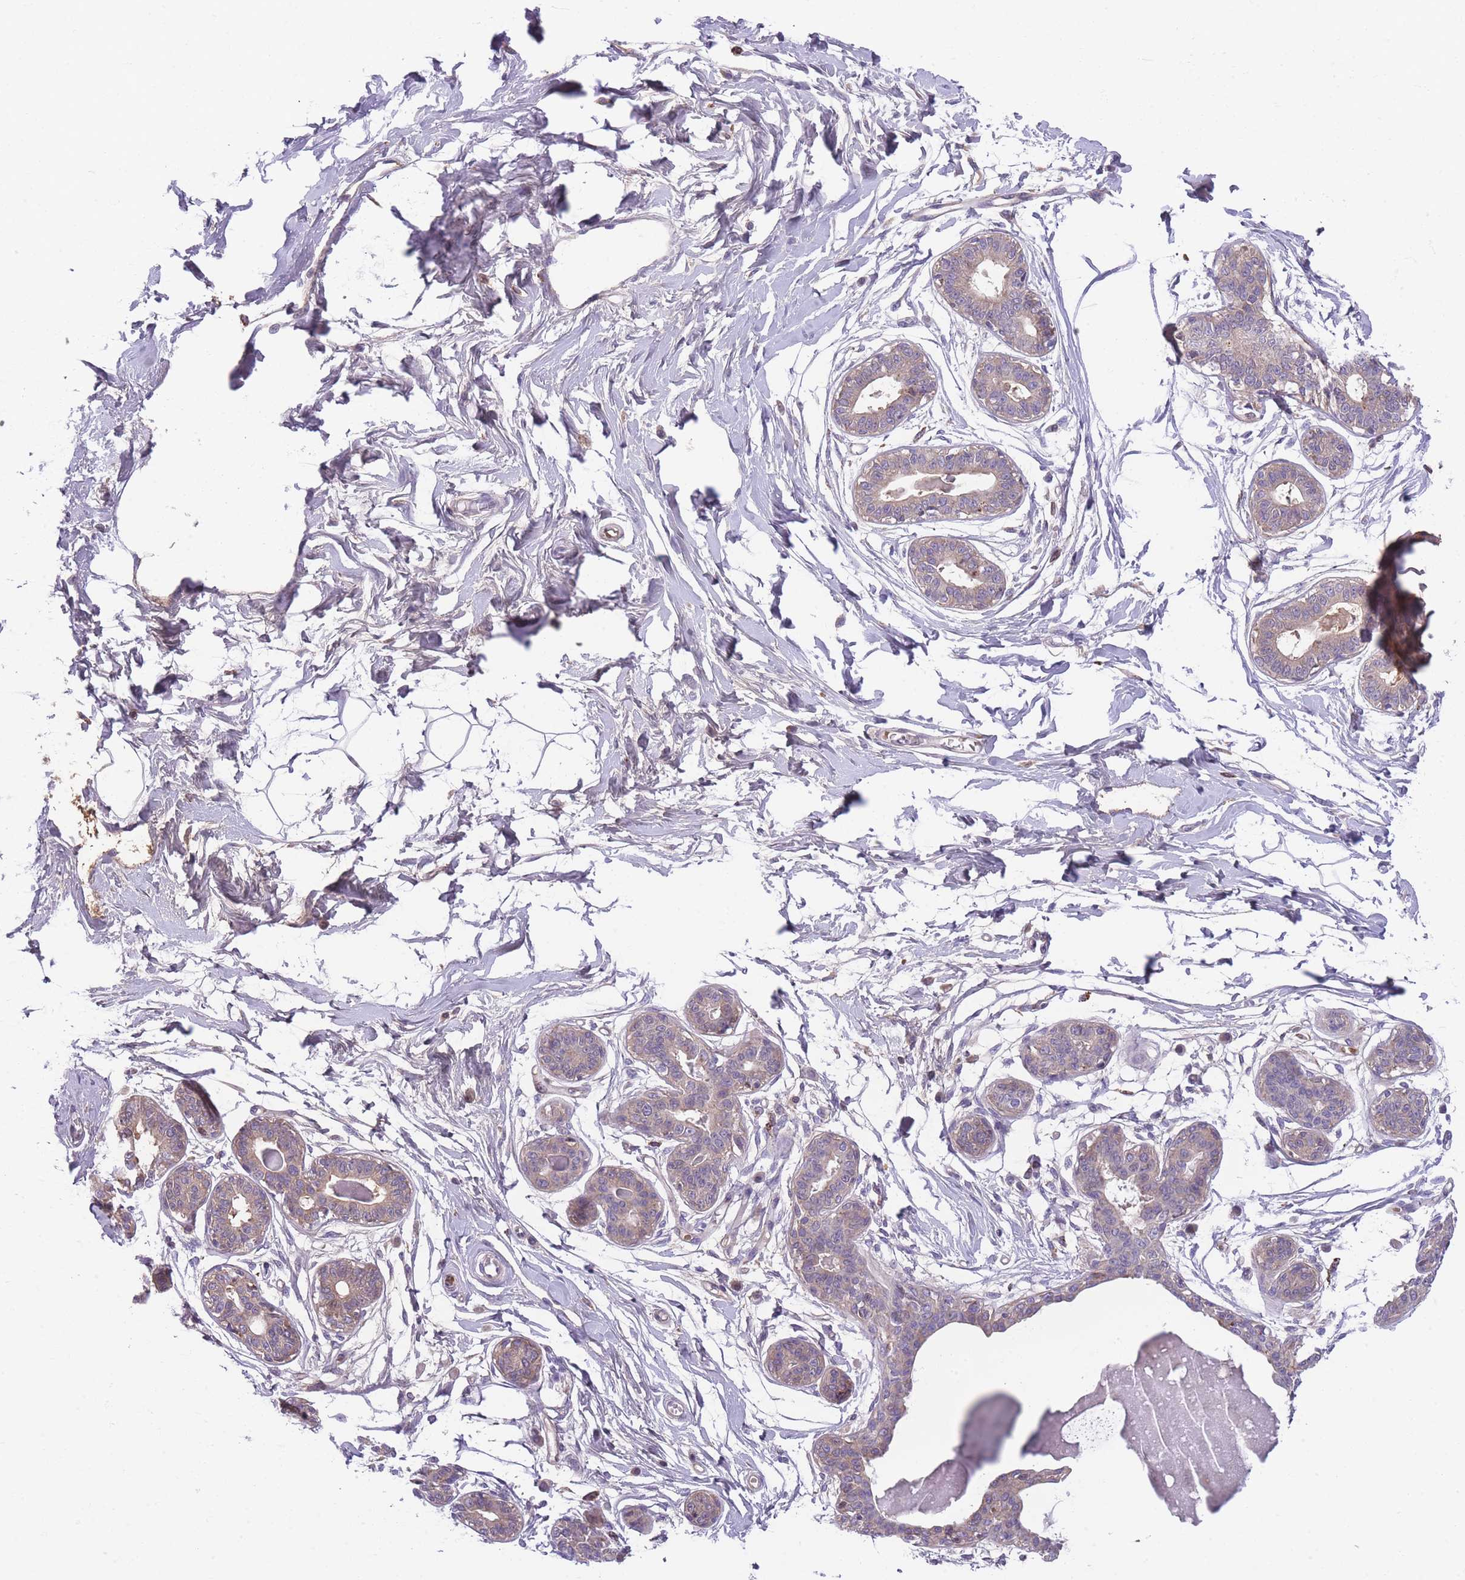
{"staining": {"intensity": "negative", "quantity": "none", "location": "none"}, "tissue": "breast", "cell_type": "Adipocytes", "image_type": "normal", "snomed": [{"axis": "morphology", "description": "Normal tissue, NOS"}, {"axis": "topography", "description": "Breast"}], "caption": "Adipocytes show no significant protein staining in benign breast.", "gene": "GNAT1", "patient": {"sex": "female", "age": 45}}